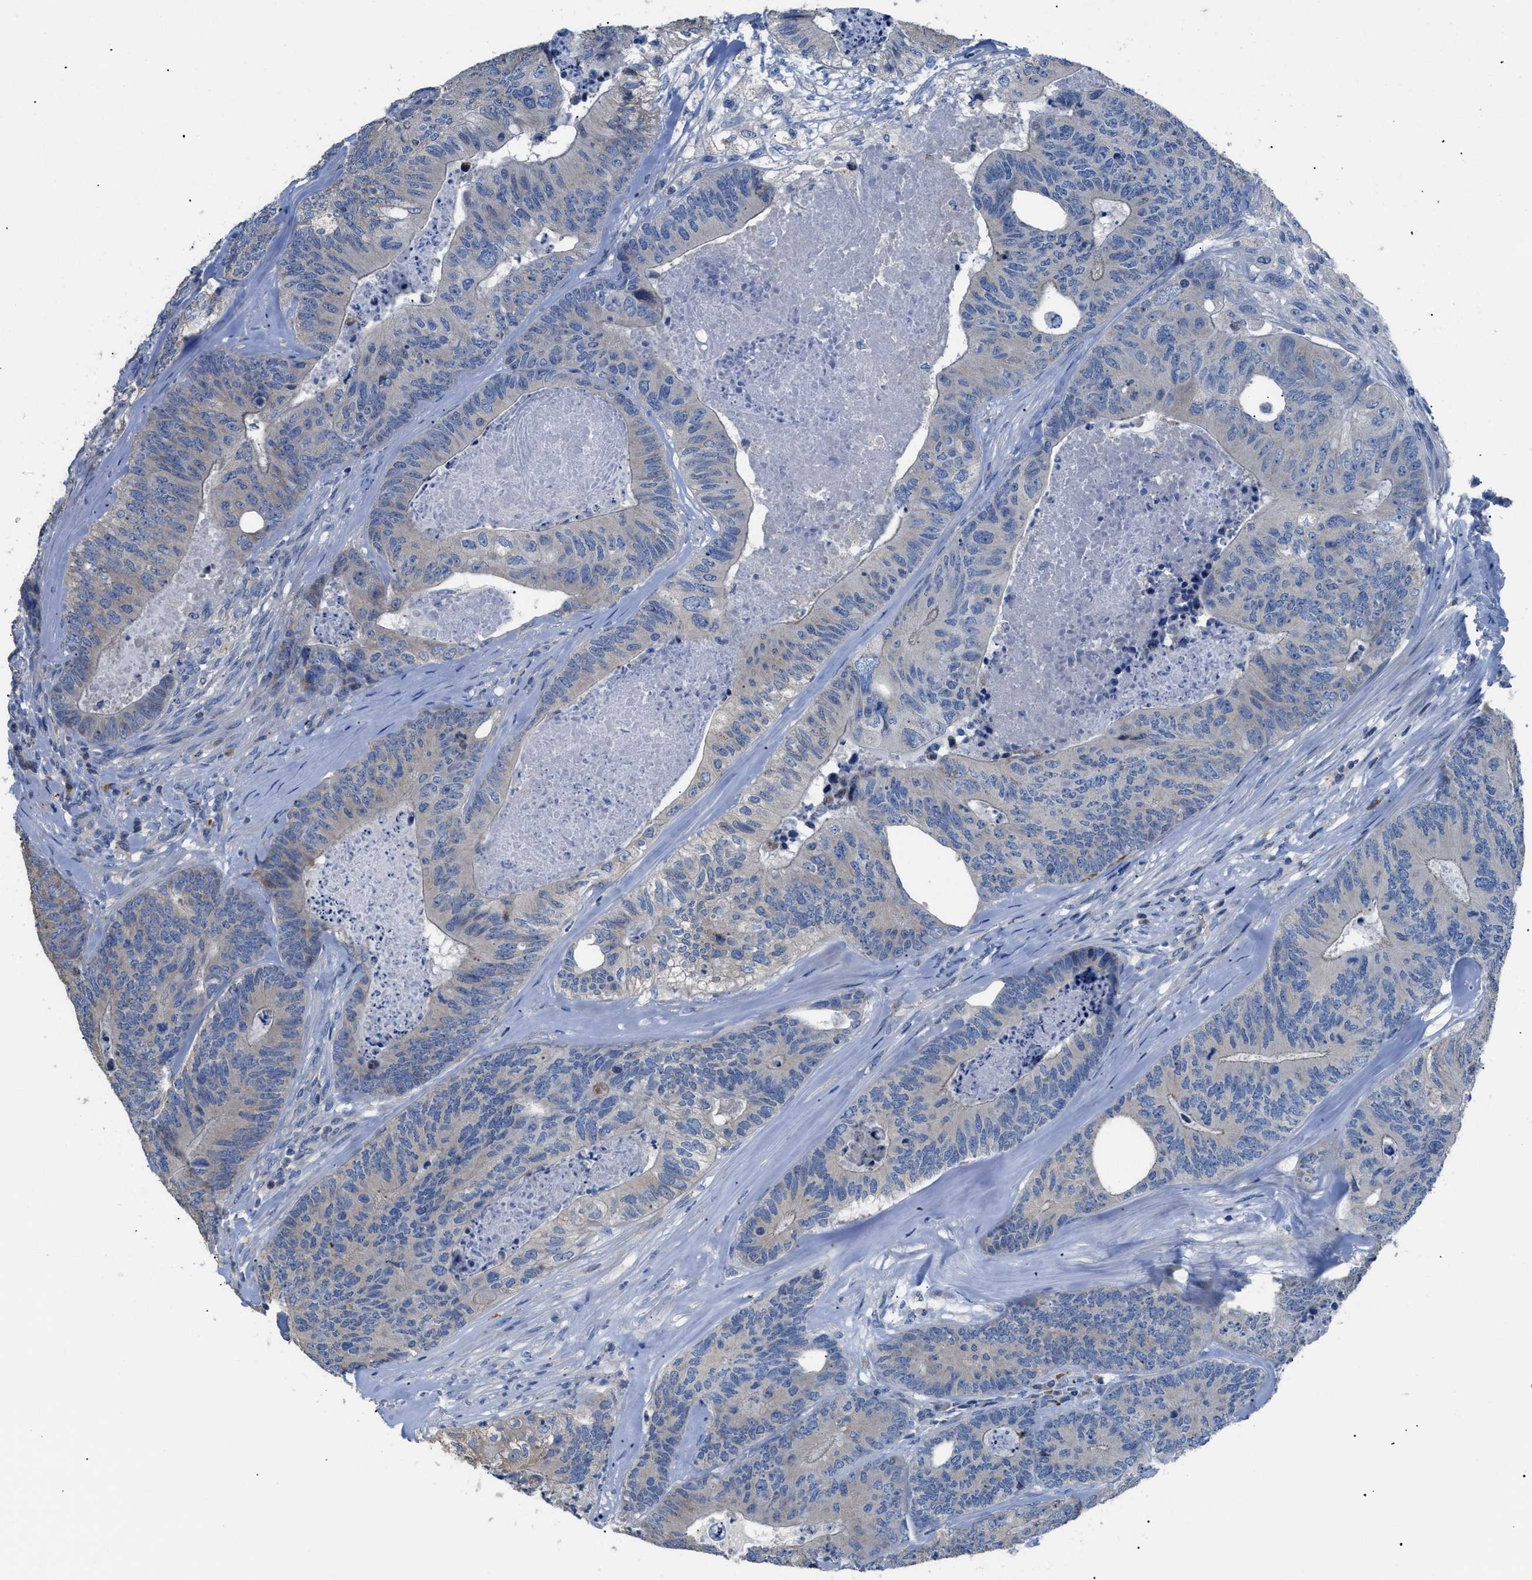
{"staining": {"intensity": "negative", "quantity": "none", "location": "none"}, "tissue": "colorectal cancer", "cell_type": "Tumor cells", "image_type": "cancer", "snomed": [{"axis": "morphology", "description": "Adenocarcinoma, NOS"}, {"axis": "topography", "description": "Colon"}], "caption": "Tumor cells are negative for protein expression in human colorectal cancer (adenocarcinoma). The staining was performed using DAB to visualize the protein expression in brown, while the nuclei were stained in blue with hematoxylin (Magnification: 20x).", "gene": "SGCZ", "patient": {"sex": "female", "age": 67}}